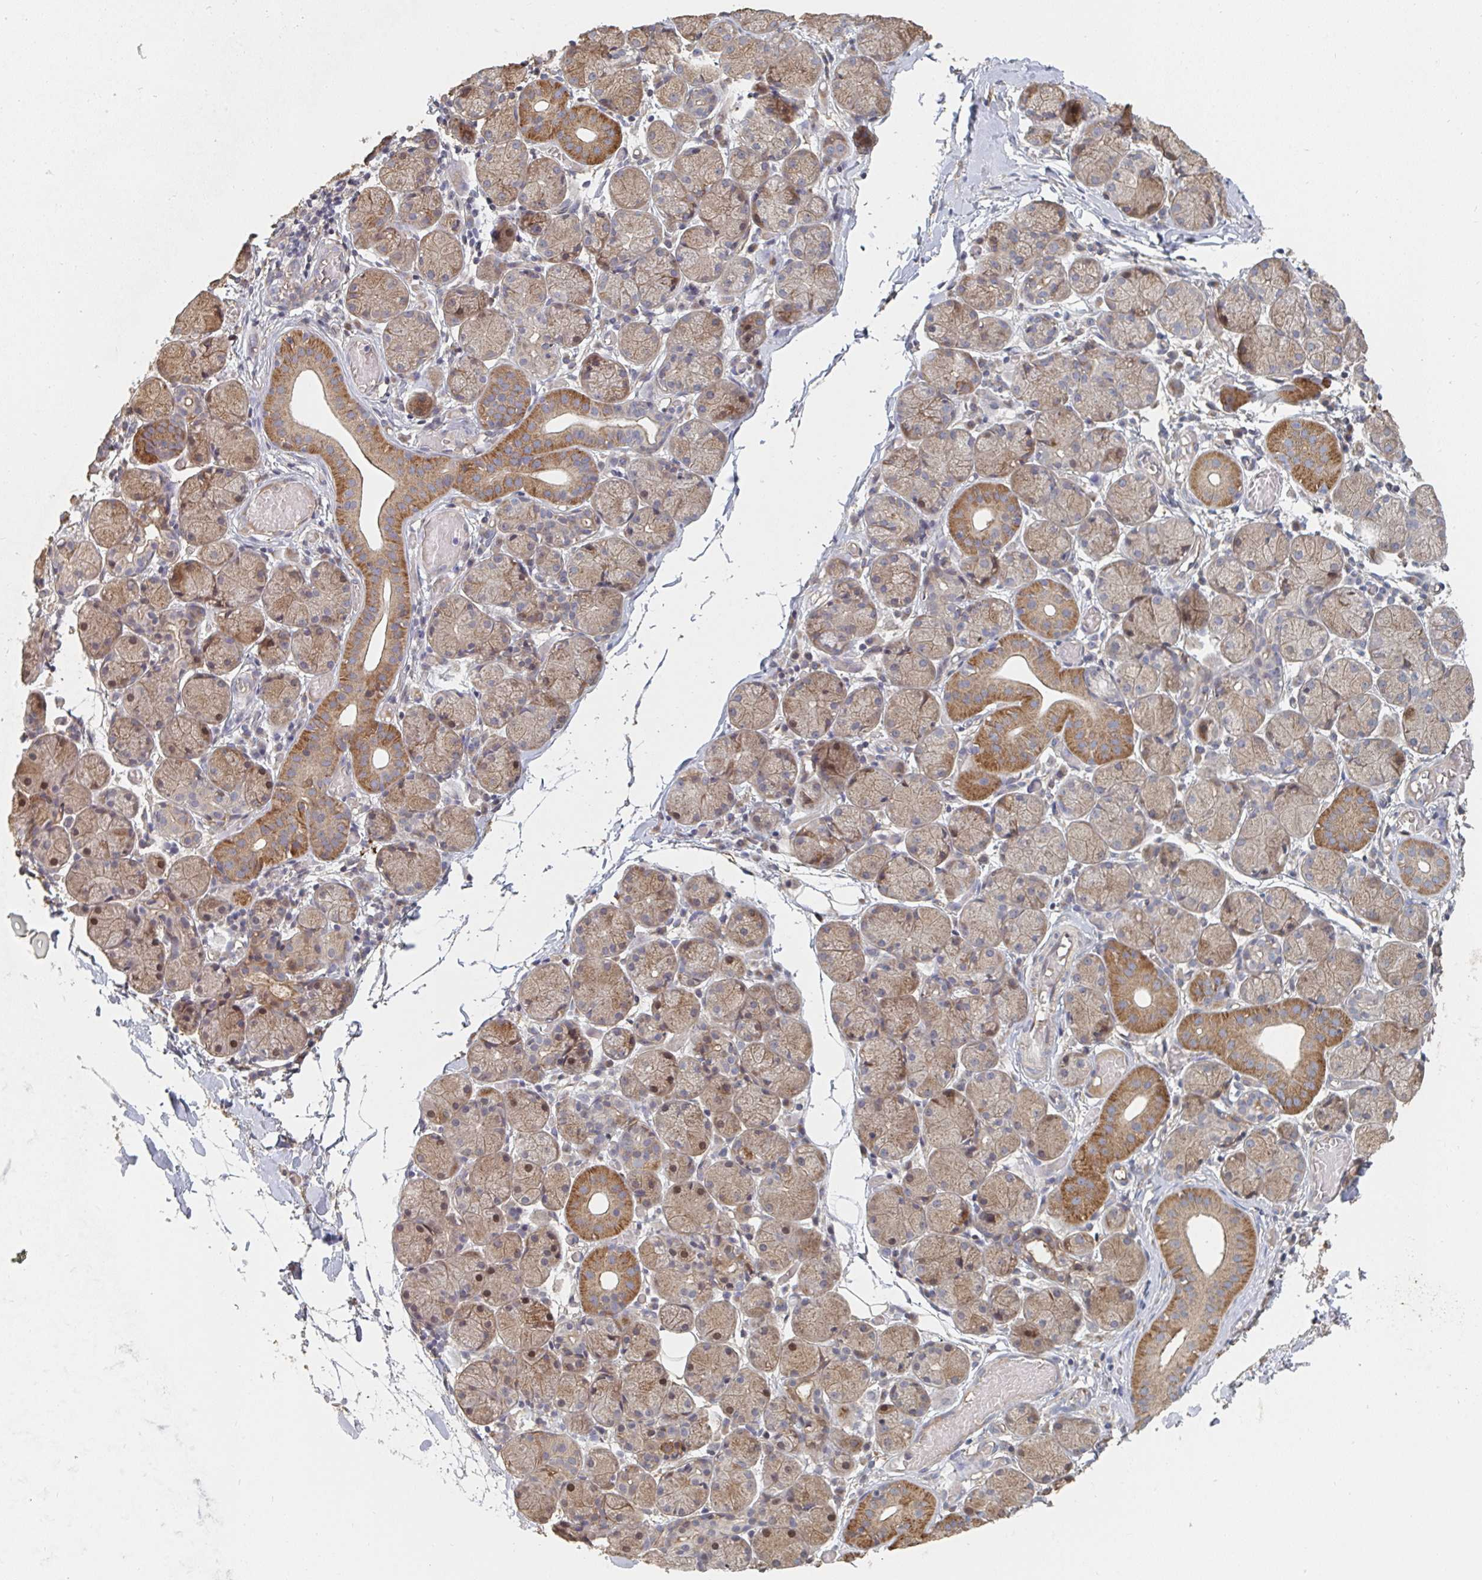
{"staining": {"intensity": "moderate", "quantity": "25%-75%", "location": "cytoplasmic/membranous"}, "tissue": "salivary gland", "cell_type": "Glandular cells", "image_type": "normal", "snomed": [{"axis": "morphology", "description": "Normal tissue, NOS"}, {"axis": "topography", "description": "Salivary gland"}], "caption": "About 25%-75% of glandular cells in benign human salivary gland display moderate cytoplasmic/membranous protein expression as visualized by brown immunohistochemical staining.", "gene": "PTEN", "patient": {"sex": "female", "age": 24}}